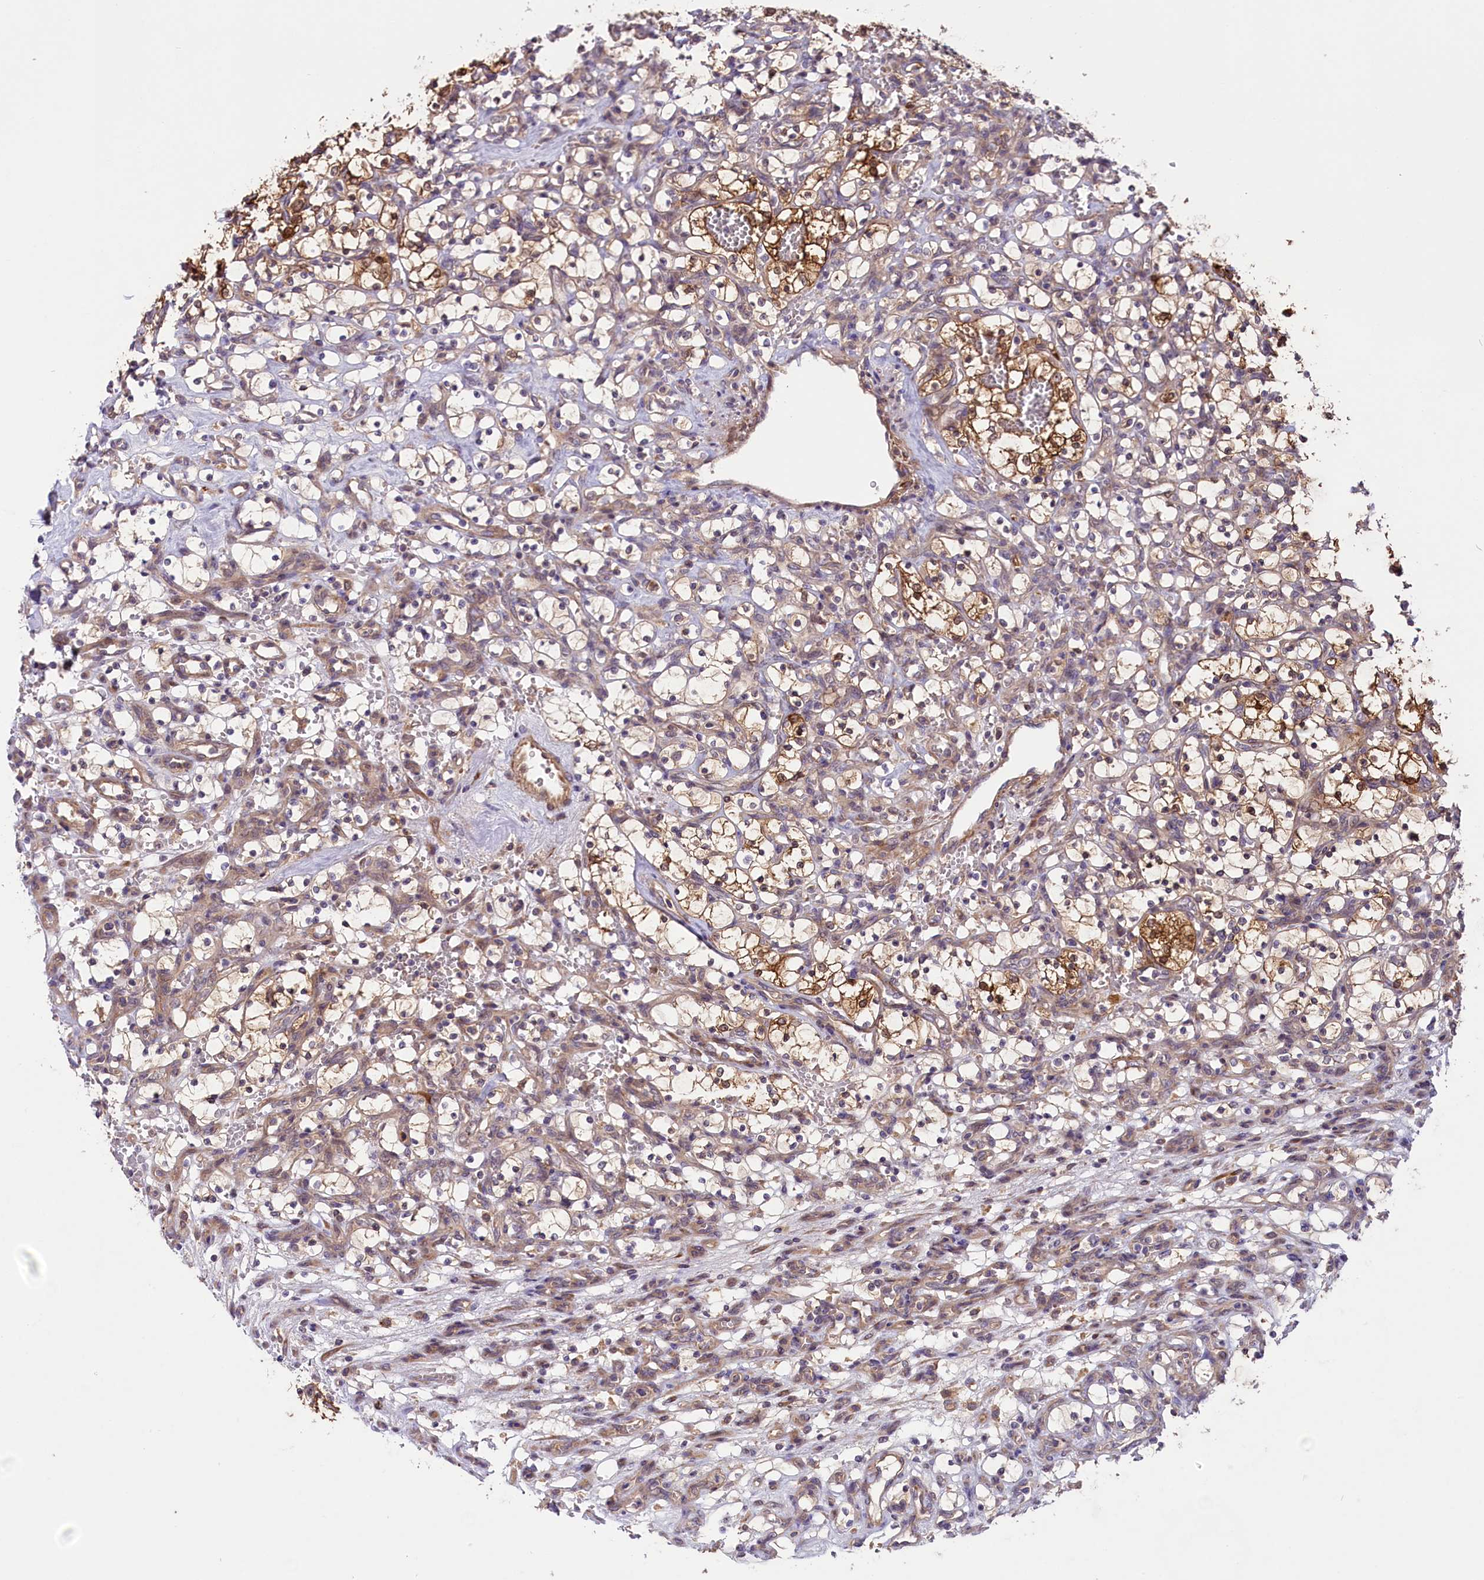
{"staining": {"intensity": "strong", "quantity": "25%-75%", "location": "cytoplasmic/membranous"}, "tissue": "renal cancer", "cell_type": "Tumor cells", "image_type": "cancer", "snomed": [{"axis": "morphology", "description": "Adenocarcinoma, NOS"}, {"axis": "topography", "description": "Kidney"}], "caption": "Renal cancer stained for a protein displays strong cytoplasmic/membranous positivity in tumor cells.", "gene": "COG8", "patient": {"sex": "female", "age": 69}}